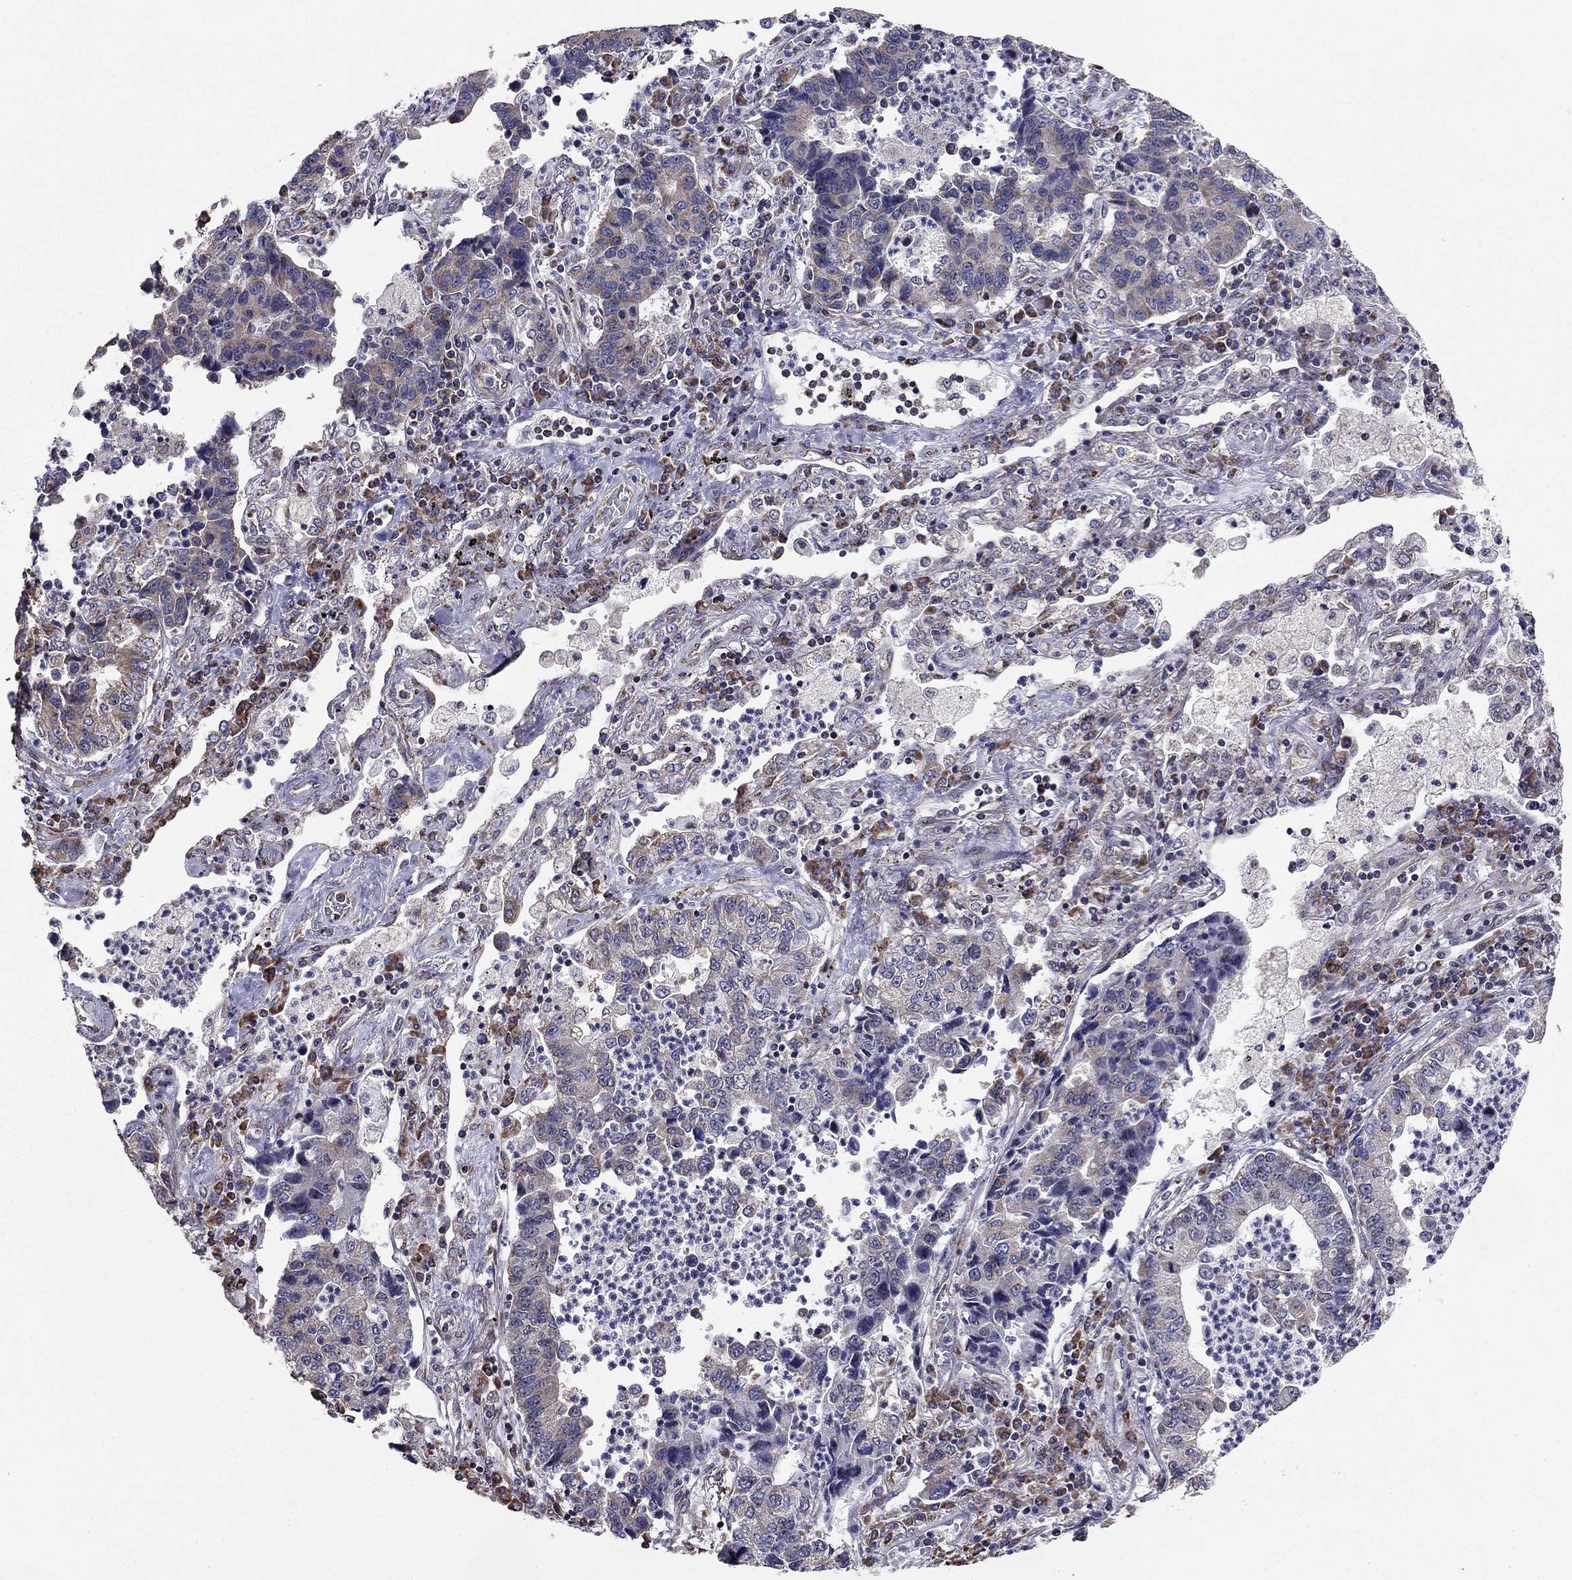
{"staining": {"intensity": "weak", "quantity": "<25%", "location": "cytoplasmic/membranous"}, "tissue": "lung cancer", "cell_type": "Tumor cells", "image_type": "cancer", "snomed": [{"axis": "morphology", "description": "Adenocarcinoma, NOS"}, {"axis": "topography", "description": "Lung"}], "caption": "Tumor cells are negative for protein expression in human adenocarcinoma (lung). Brightfield microscopy of IHC stained with DAB (brown) and hematoxylin (blue), captured at high magnification.", "gene": "NKIRAS1", "patient": {"sex": "female", "age": 57}}